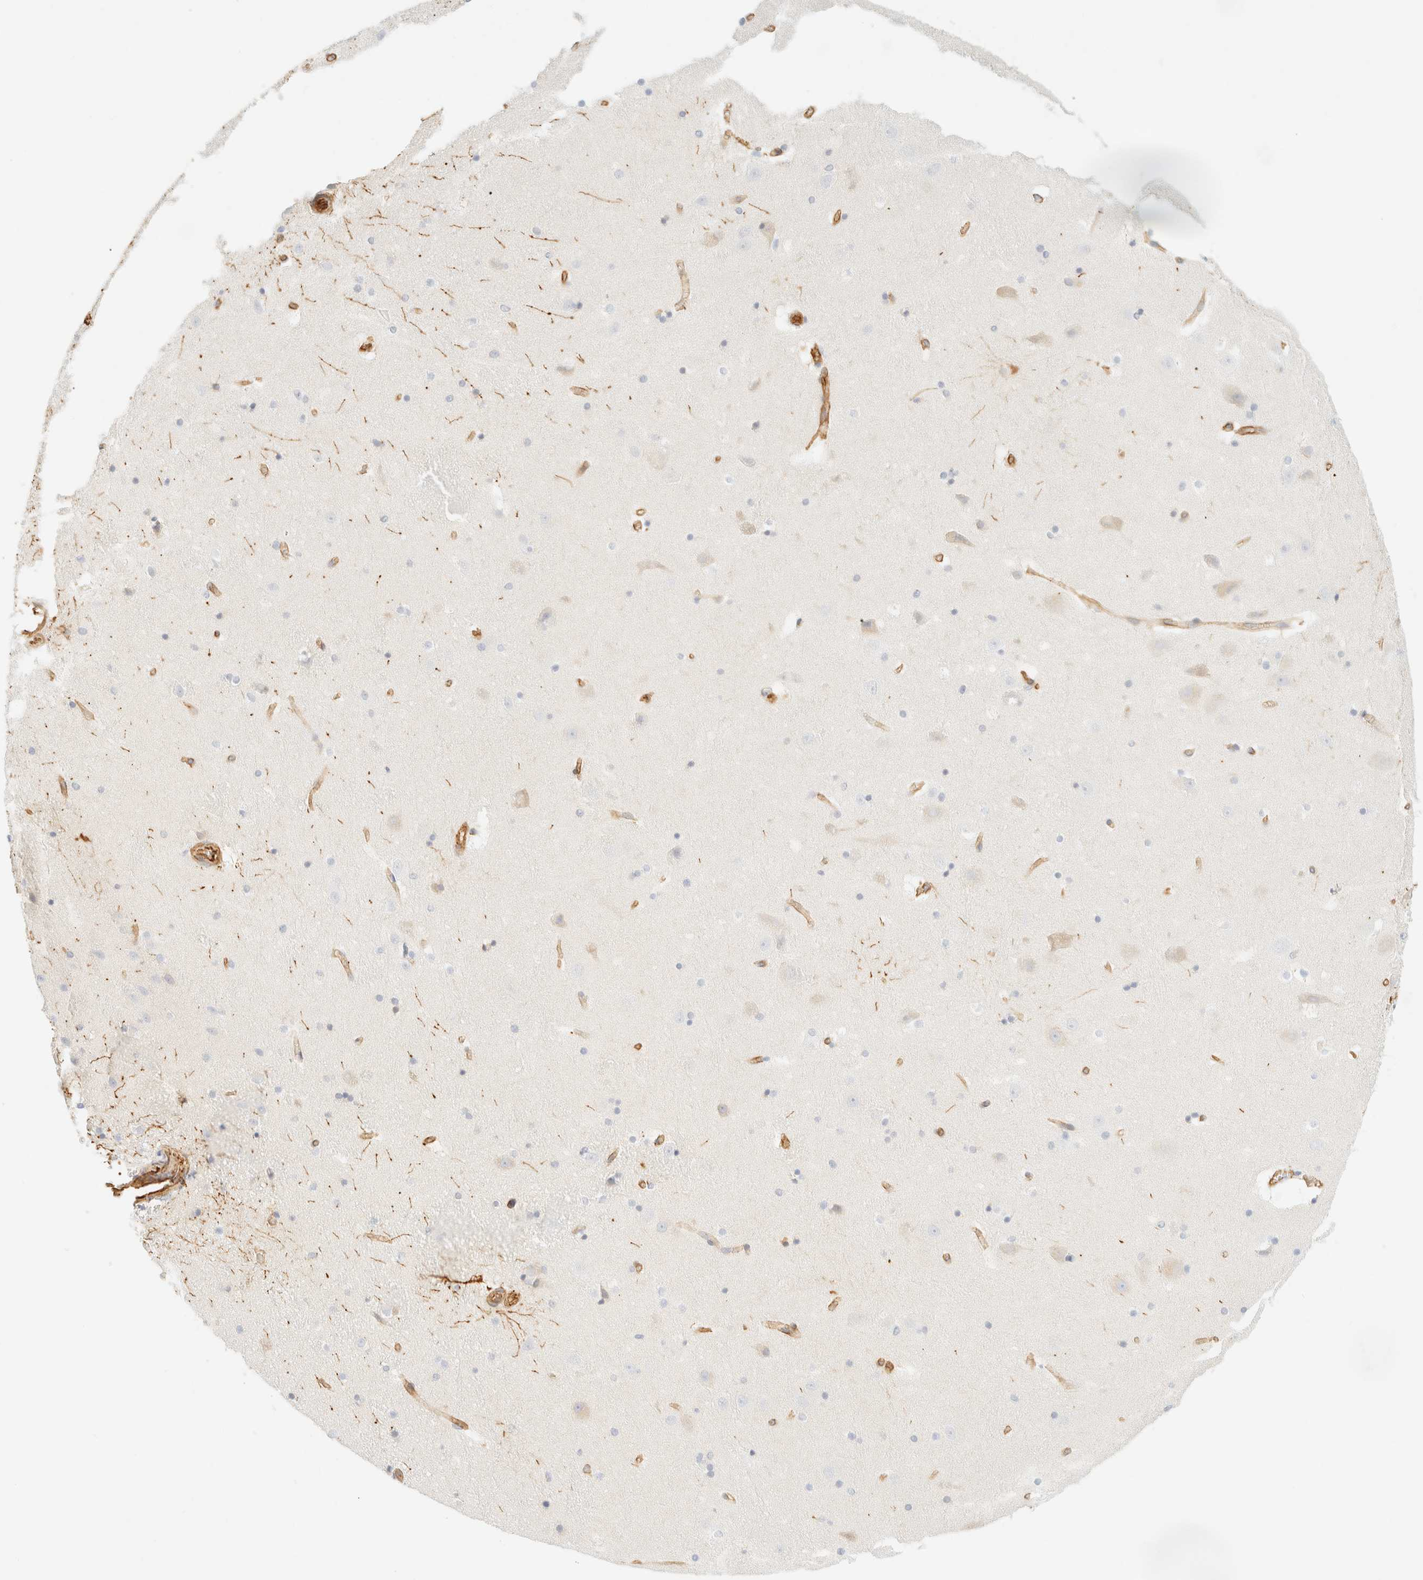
{"staining": {"intensity": "moderate", "quantity": "<25%", "location": "cytoplasmic/membranous"}, "tissue": "hippocampus", "cell_type": "Glial cells", "image_type": "normal", "snomed": [{"axis": "morphology", "description": "Normal tissue, NOS"}, {"axis": "topography", "description": "Hippocampus"}], "caption": "Hippocampus stained for a protein (brown) shows moderate cytoplasmic/membranous positive expression in about <25% of glial cells.", "gene": "OTOP2", "patient": {"sex": "male", "age": 45}}